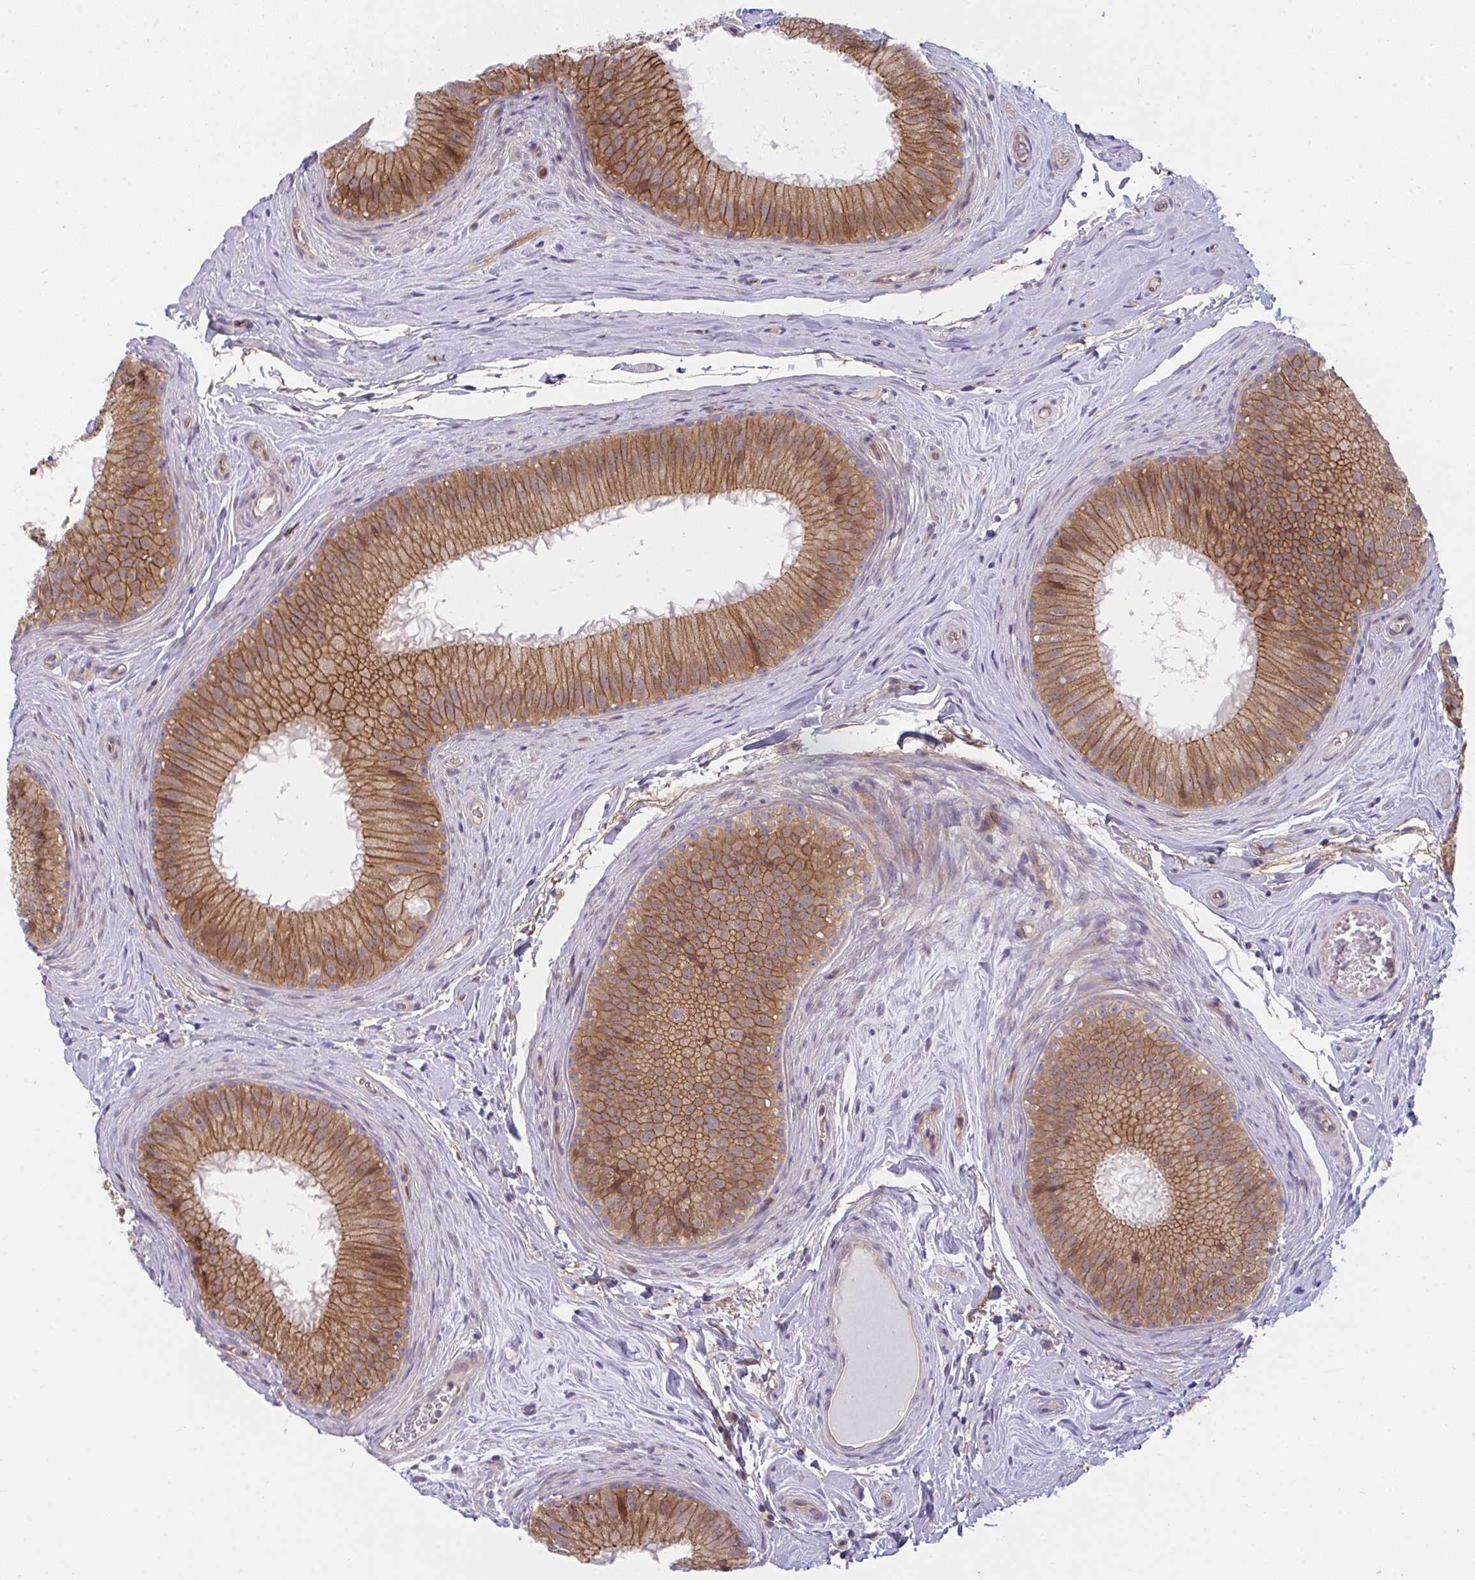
{"staining": {"intensity": "moderate", "quantity": ">75%", "location": "cytoplasmic/membranous"}, "tissue": "epididymis", "cell_type": "Glandular cells", "image_type": "normal", "snomed": [{"axis": "morphology", "description": "Normal tissue, NOS"}, {"axis": "topography", "description": "Epididymis"}], "caption": "Immunohistochemistry (IHC) (DAB) staining of normal epididymis reveals moderate cytoplasmic/membranous protein expression in about >75% of glandular cells.", "gene": "CASP9", "patient": {"sex": "male", "age": 44}}